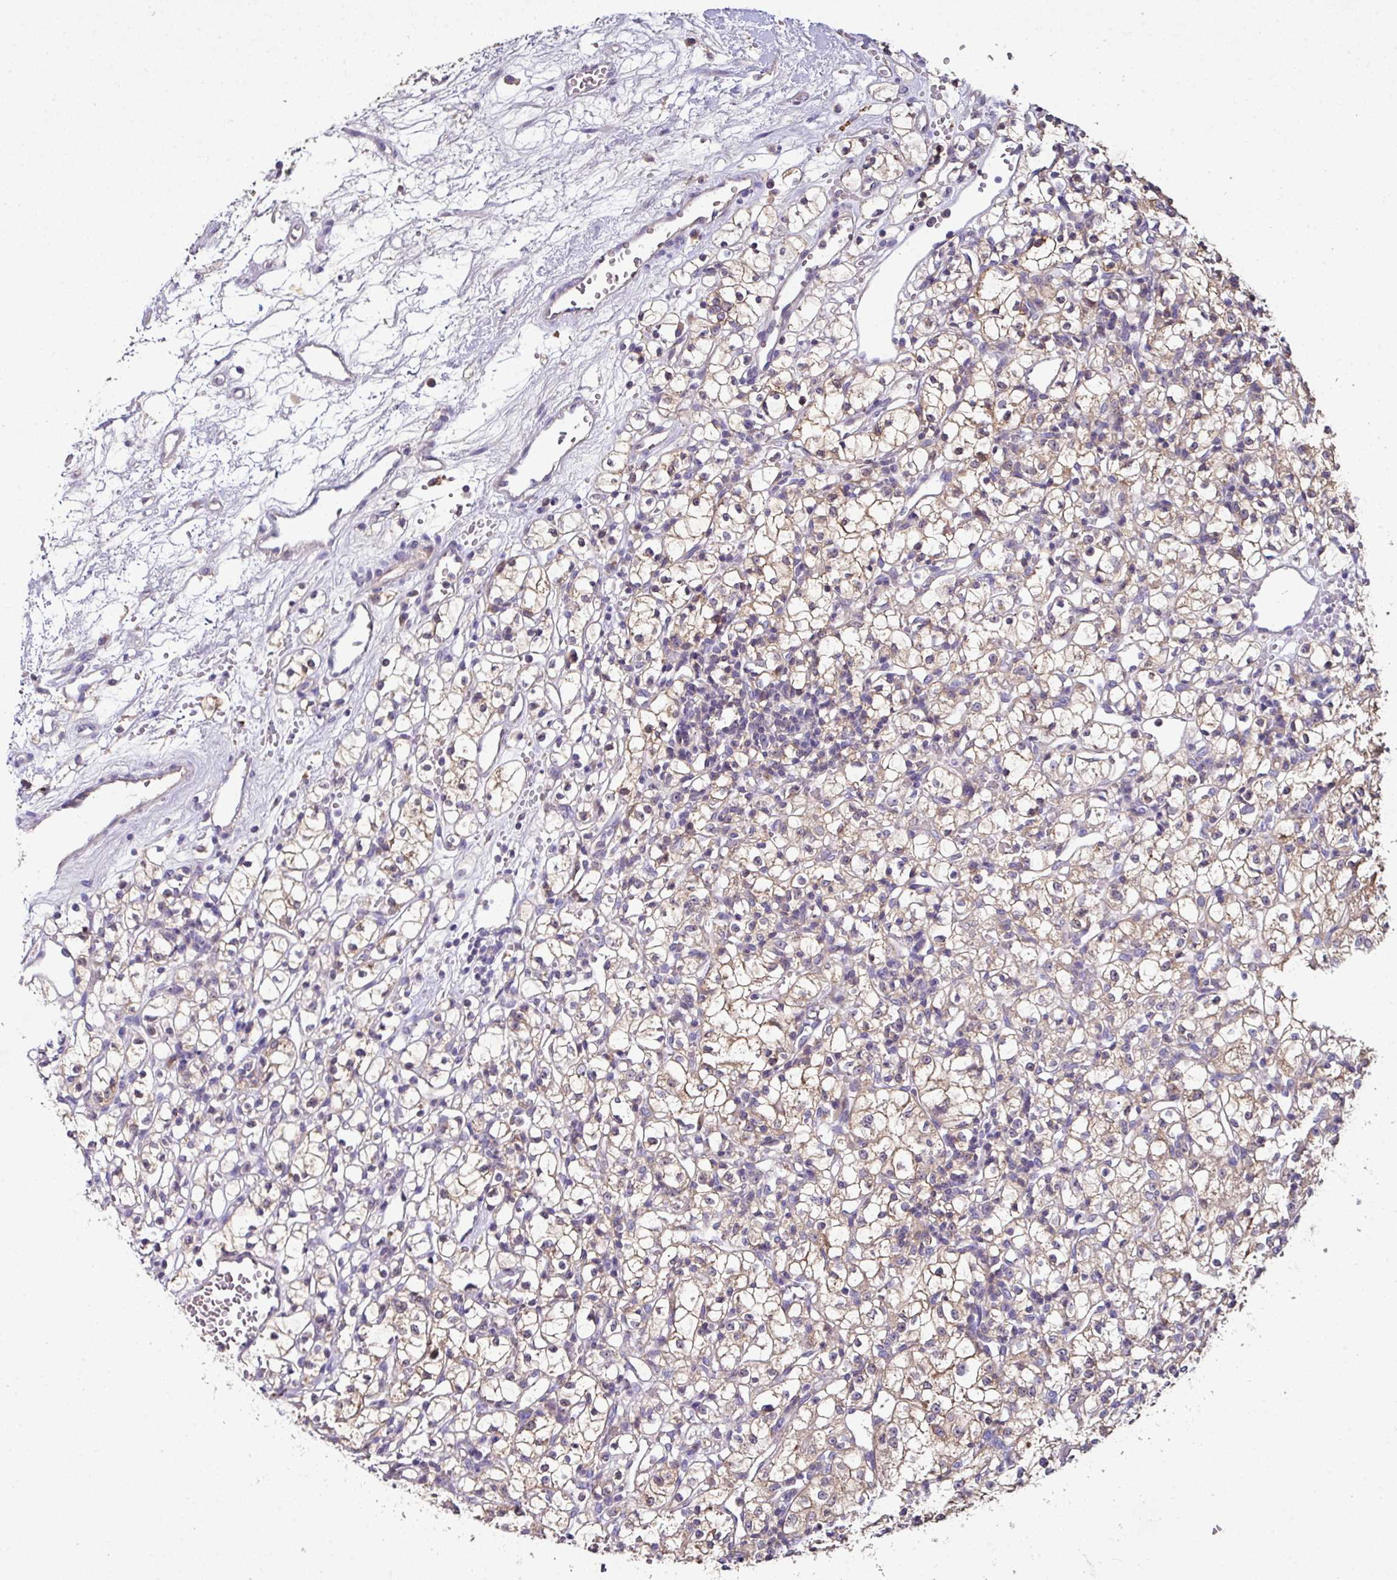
{"staining": {"intensity": "weak", "quantity": "25%-75%", "location": "cytoplasmic/membranous"}, "tissue": "renal cancer", "cell_type": "Tumor cells", "image_type": "cancer", "snomed": [{"axis": "morphology", "description": "Adenocarcinoma, NOS"}, {"axis": "topography", "description": "Kidney"}], "caption": "Renal cancer tissue displays weak cytoplasmic/membranous expression in approximately 25%-75% of tumor cells", "gene": "AEBP2", "patient": {"sex": "female", "age": 59}}